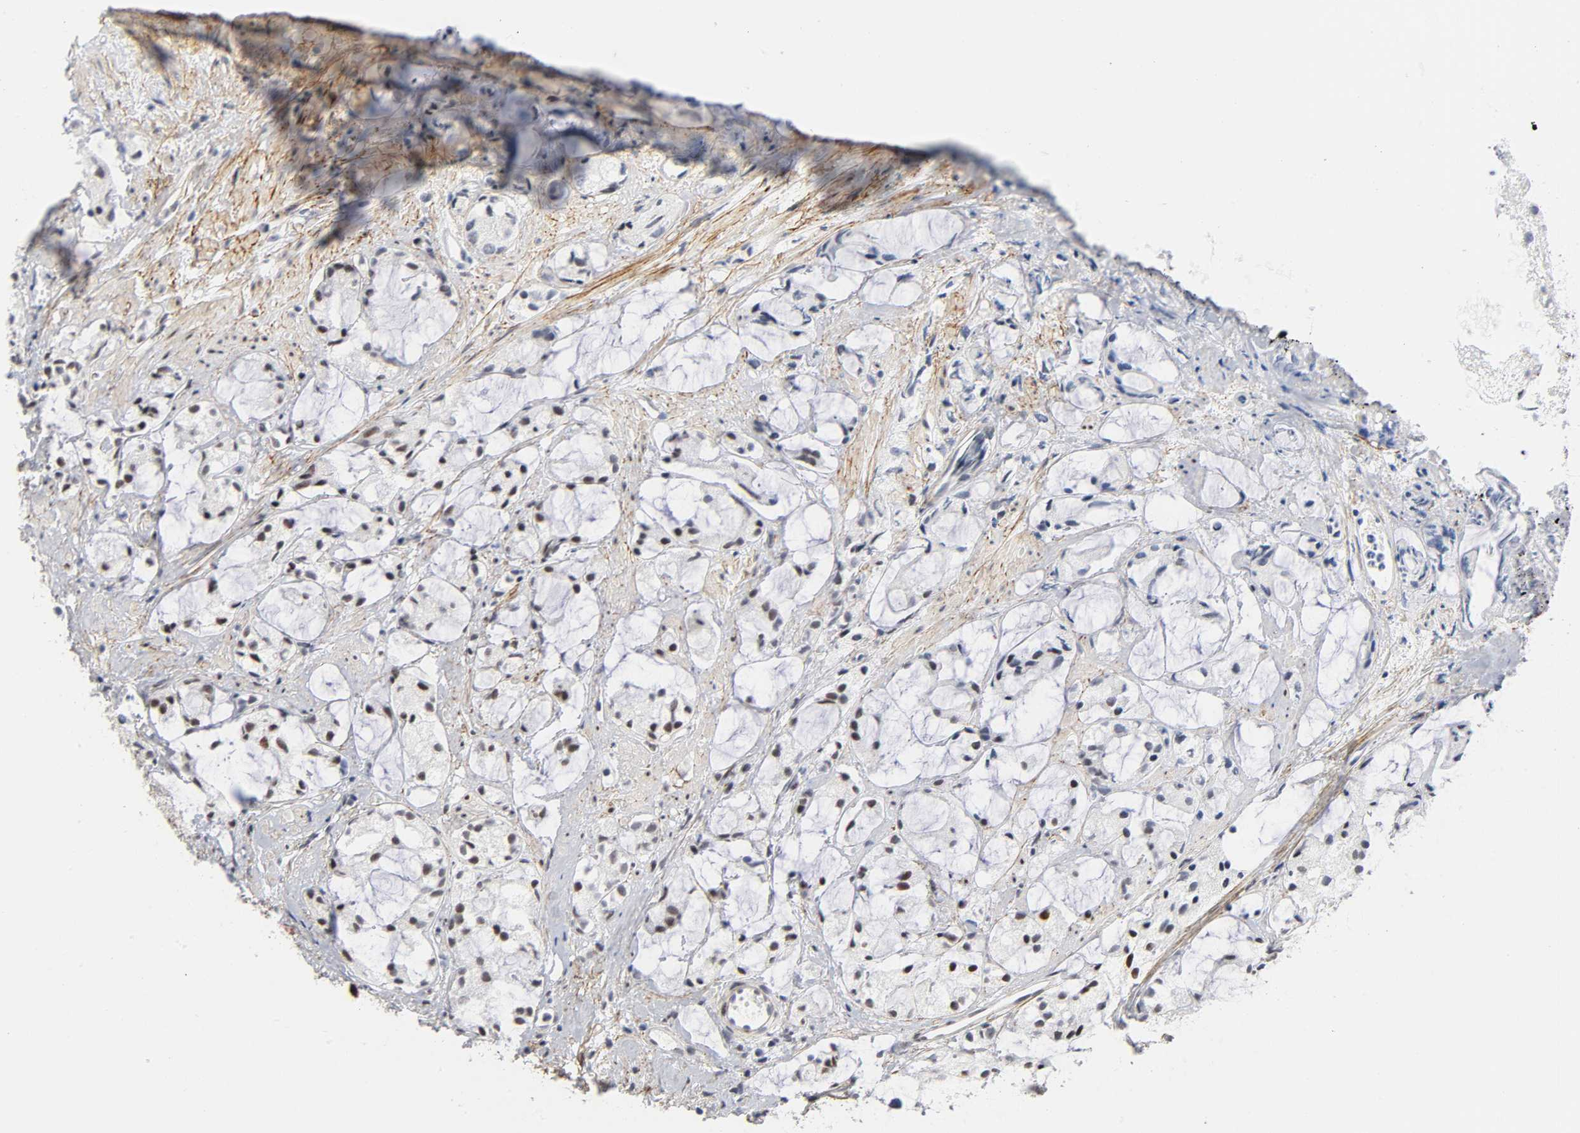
{"staining": {"intensity": "weak", "quantity": "25%-75%", "location": "nuclear"}, "tissue": "prostate cancer", "cell_type": "Tumor cells", "image_type": "cancer", "snomed": [{"axis": "morphology", "description": "Adenocarcinoma, High grade"}, {"axis": "topography", "description": "Prostate"}], "caption": "High-power microscopy captured an immunohistochemistry (IHC) photomicrograph of prostate high-grade adenocarcinoma, revealing weak nuclear expression in approximately 25%-75% of tumor cells.", "gene": "DIDO1", "patient": {"sex": "male", "age": 85}}